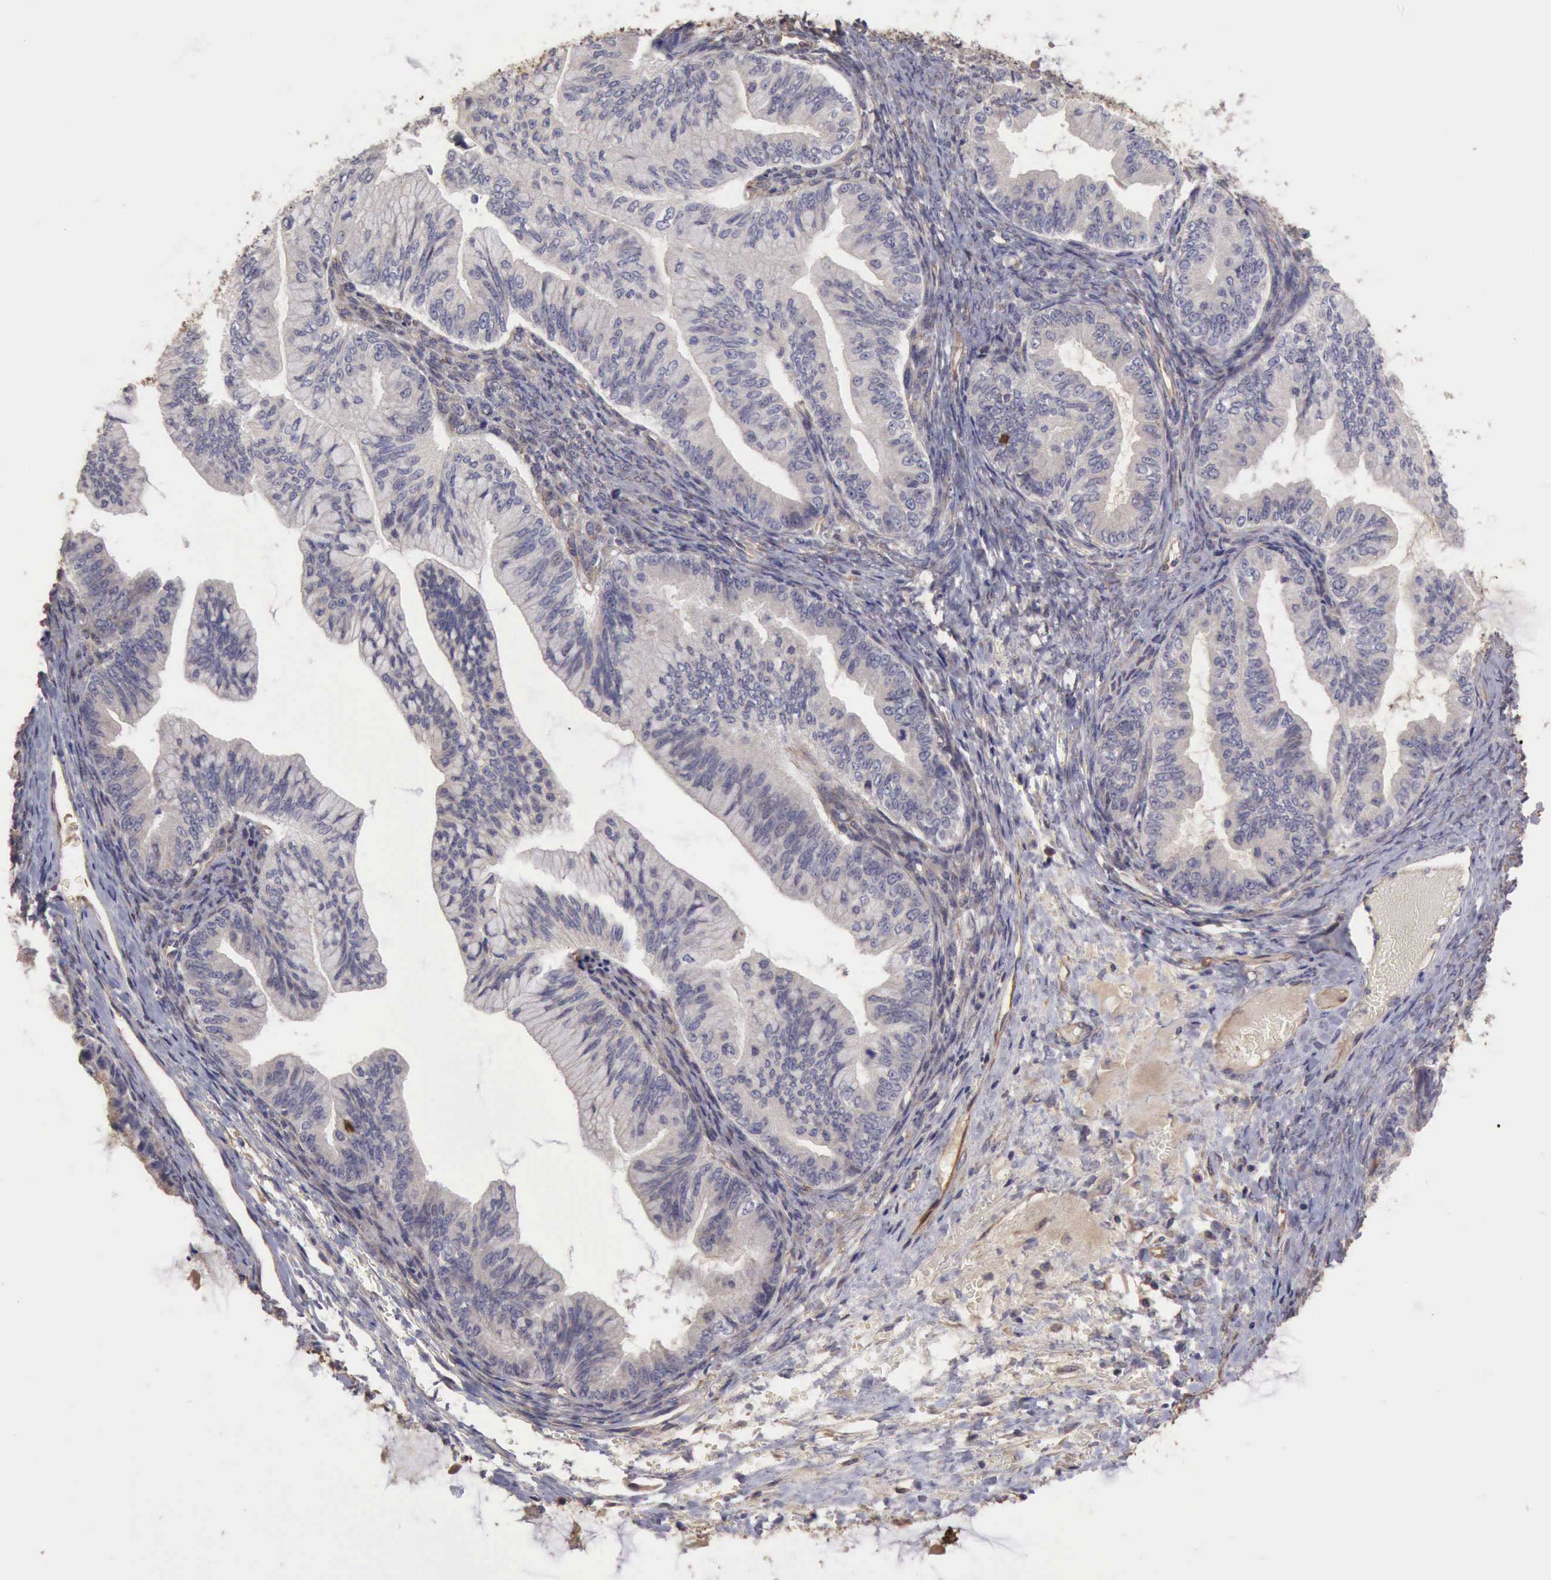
{"staining": {"intensity": "negative", "quantity": "none", "location": "none"}, "tissue": "ovarian cancer", "cell_type": "Tumor cells", "image_type": "cancer", "snomed": [{"axis": "morphology", "description": "Cystadenocarcinoma, mucinous, NOS"}, {"axis": "topography", "description": "Ovary"}], "caption": "DAB immunohistochemical staining of human ovarian mucinous cystadenocarcinoma shows no significant staining in tumor cells.", "gene": "BMX", "patient": {"sex": "female", "age": 36}}